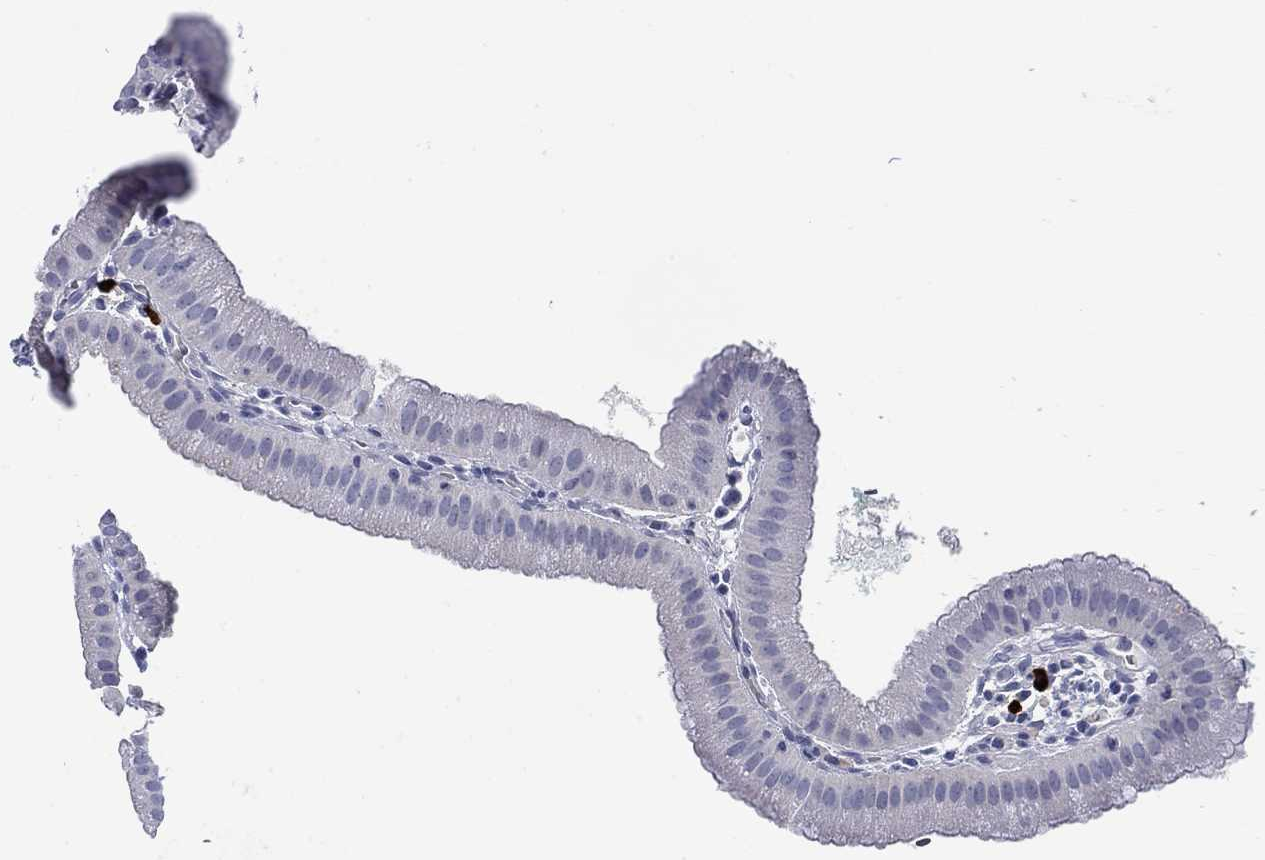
{"staining": {"intensity": "negative", "quantity": "none", "location": "none"}, "tissue": "gallbladder", "cell_type": "Glandular cells", "image_type": "normal", "snomed": [{"axis": "morphology", "description": "Normal tissue, NOS"}, {"axis": "topography", "description": "Gallbladder"}], "caption": "High power microscopy photomicrograph of an immunohistochemistry (IHC) image of normal gallbladder, revealing no significant positivity in glandular cells.", "gene": "P2RY6", "patient": {"sex": "male", "age": 67}}